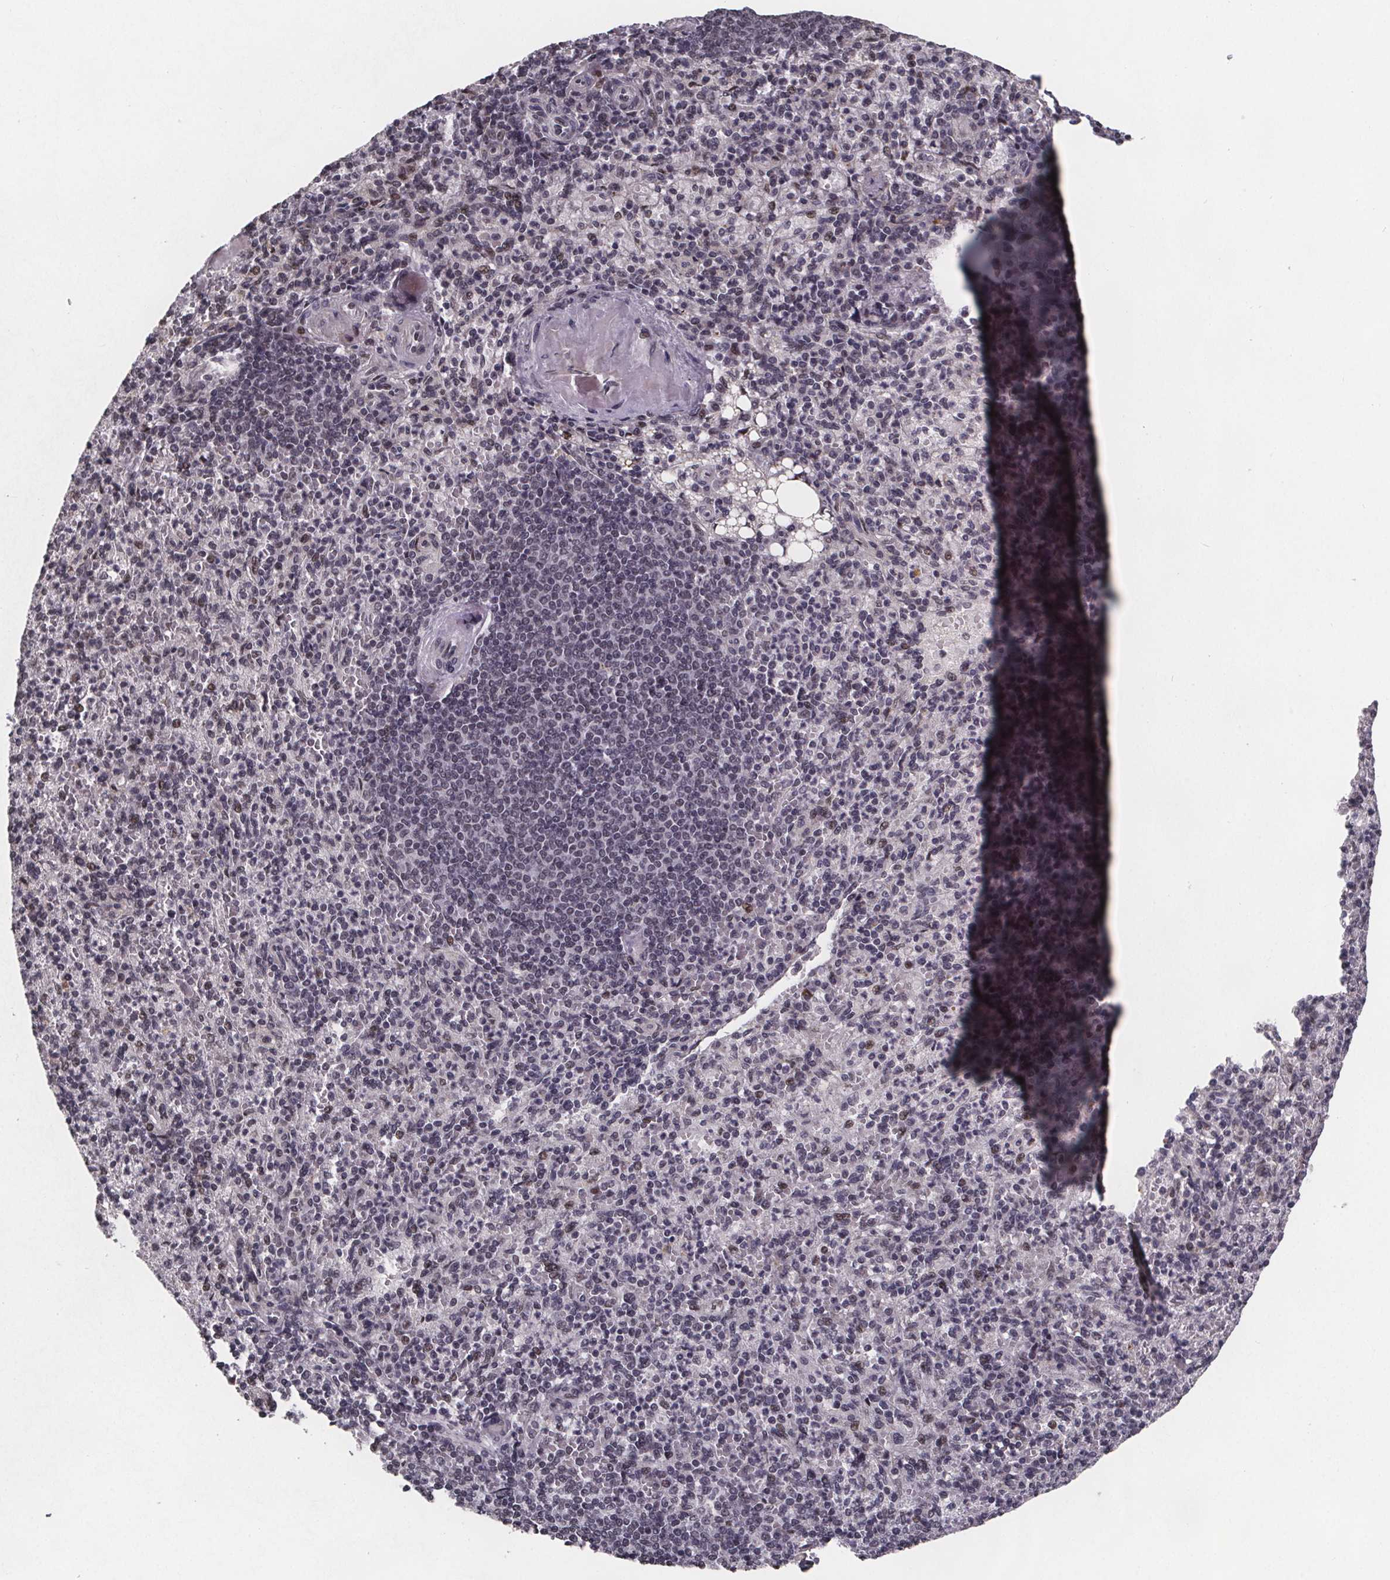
{"staining": {"intensity": "negative", "quantity": "none", "location": "none"}, "tissue": "spleen", "cell_type": "Cells in red pulp", "image_type": "normal", "snomed": [{"axis": "morphology", "description": "Normal tissue, NOS"}, {"axis": "topography", "description": "Spleen"}], "caption": "This photomicrograph is of normal spleen stained with IHC to label a protein in brown with the nuclei are counter-stained blue. There is no positivity in cells in red pulp.", "gene": "U2SURP", "patient": {"sex": "female", "age": 74}}